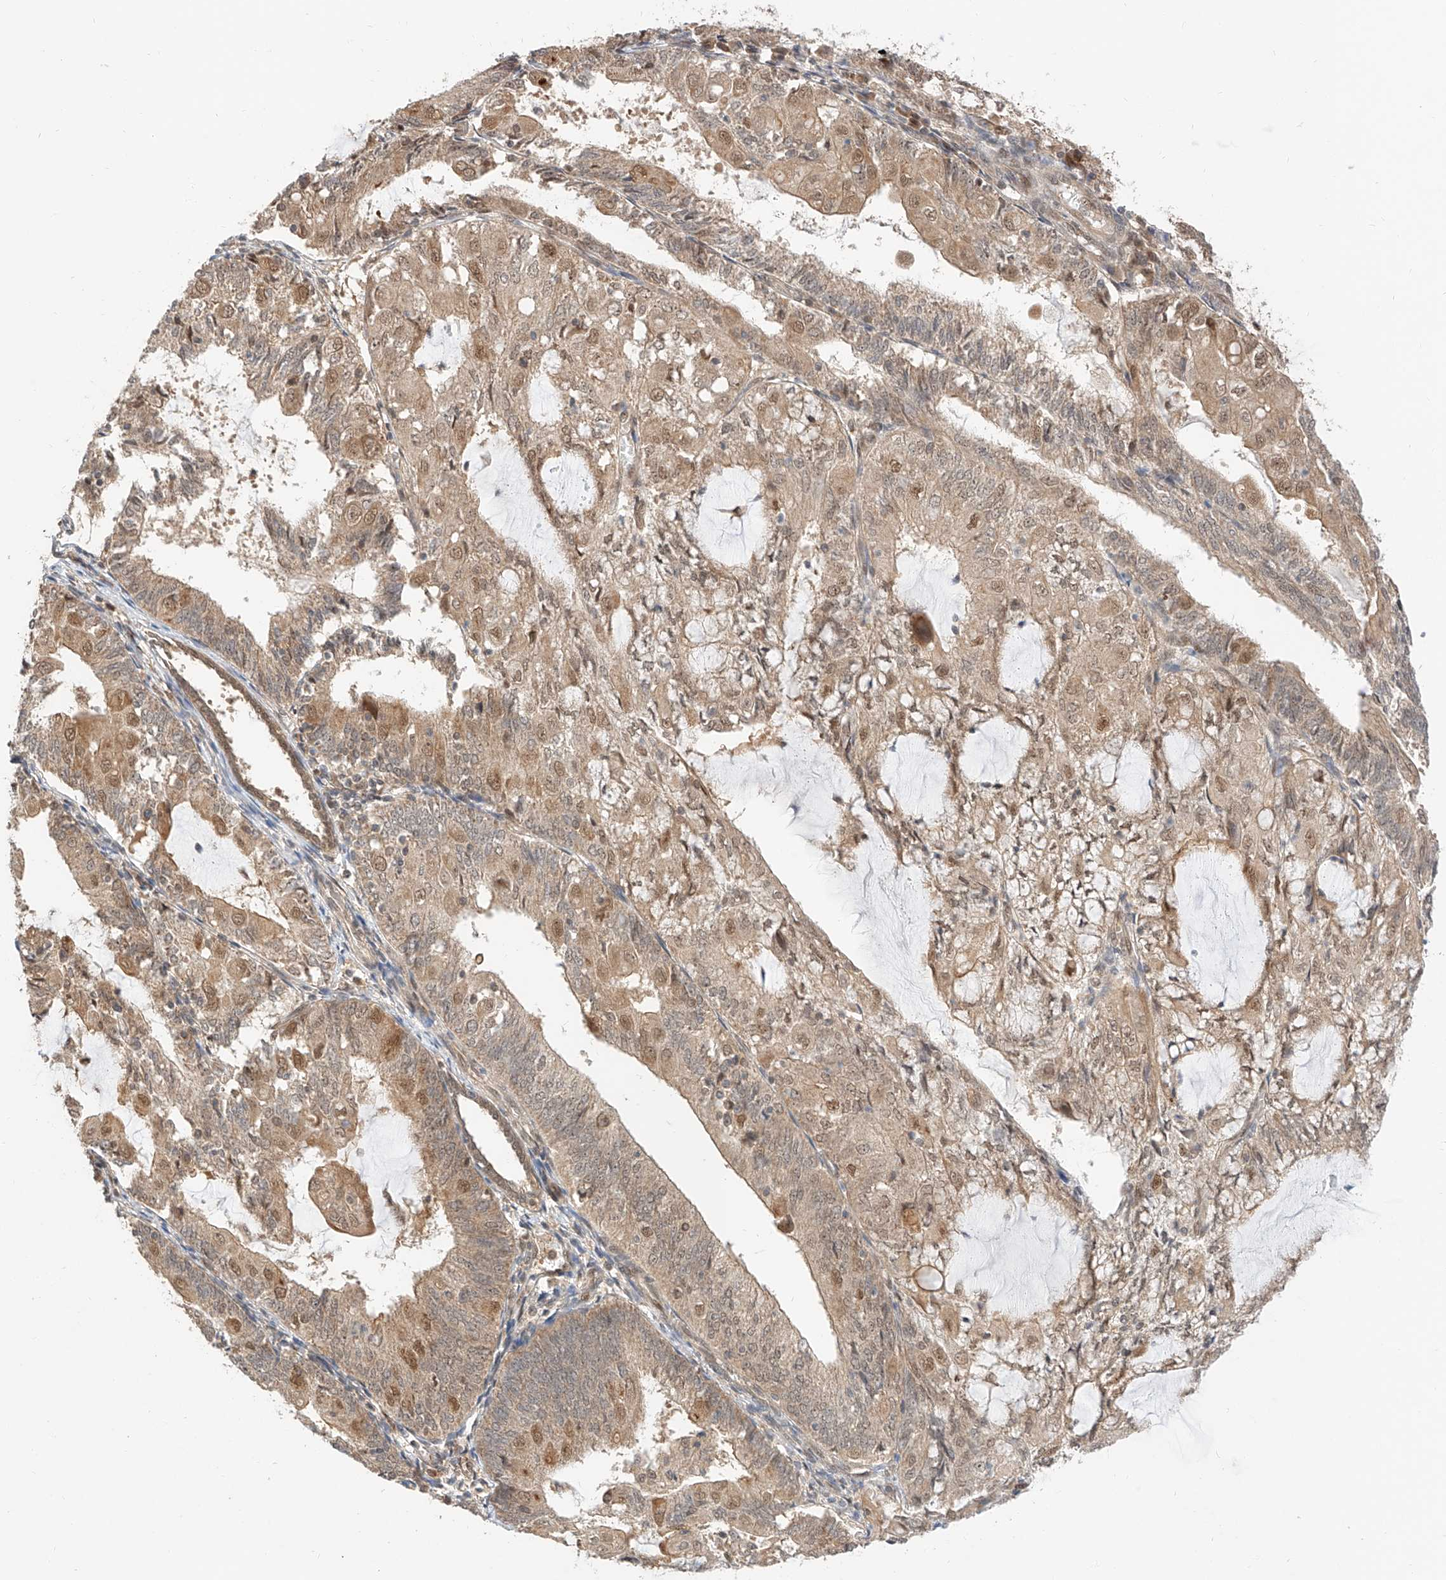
{"staining": {"intensity": "moderate", "quantity": "25%-75%", "location": "cytoplasmic/membranous,nuclear"}, "tissue": "endometrial cancer", "cell_type": "Tumor cells", "image_type": "cancer", "snomed": [{"axis": "morphology", "description": "Adenocarcinoma, NOS"}, {"axis": "topography", "description": "Endometrium"}], "caption": "A histopathology image showing moderate cytoplasmic/membranous and nuclear staining in approximately 25%-75% of tumor cells in adenocarcinoma (endometrial), as visualized by brown immunohistochemical staining.", "gene": "EIF4H", "patient": {"sex": "female", "age": 81}}